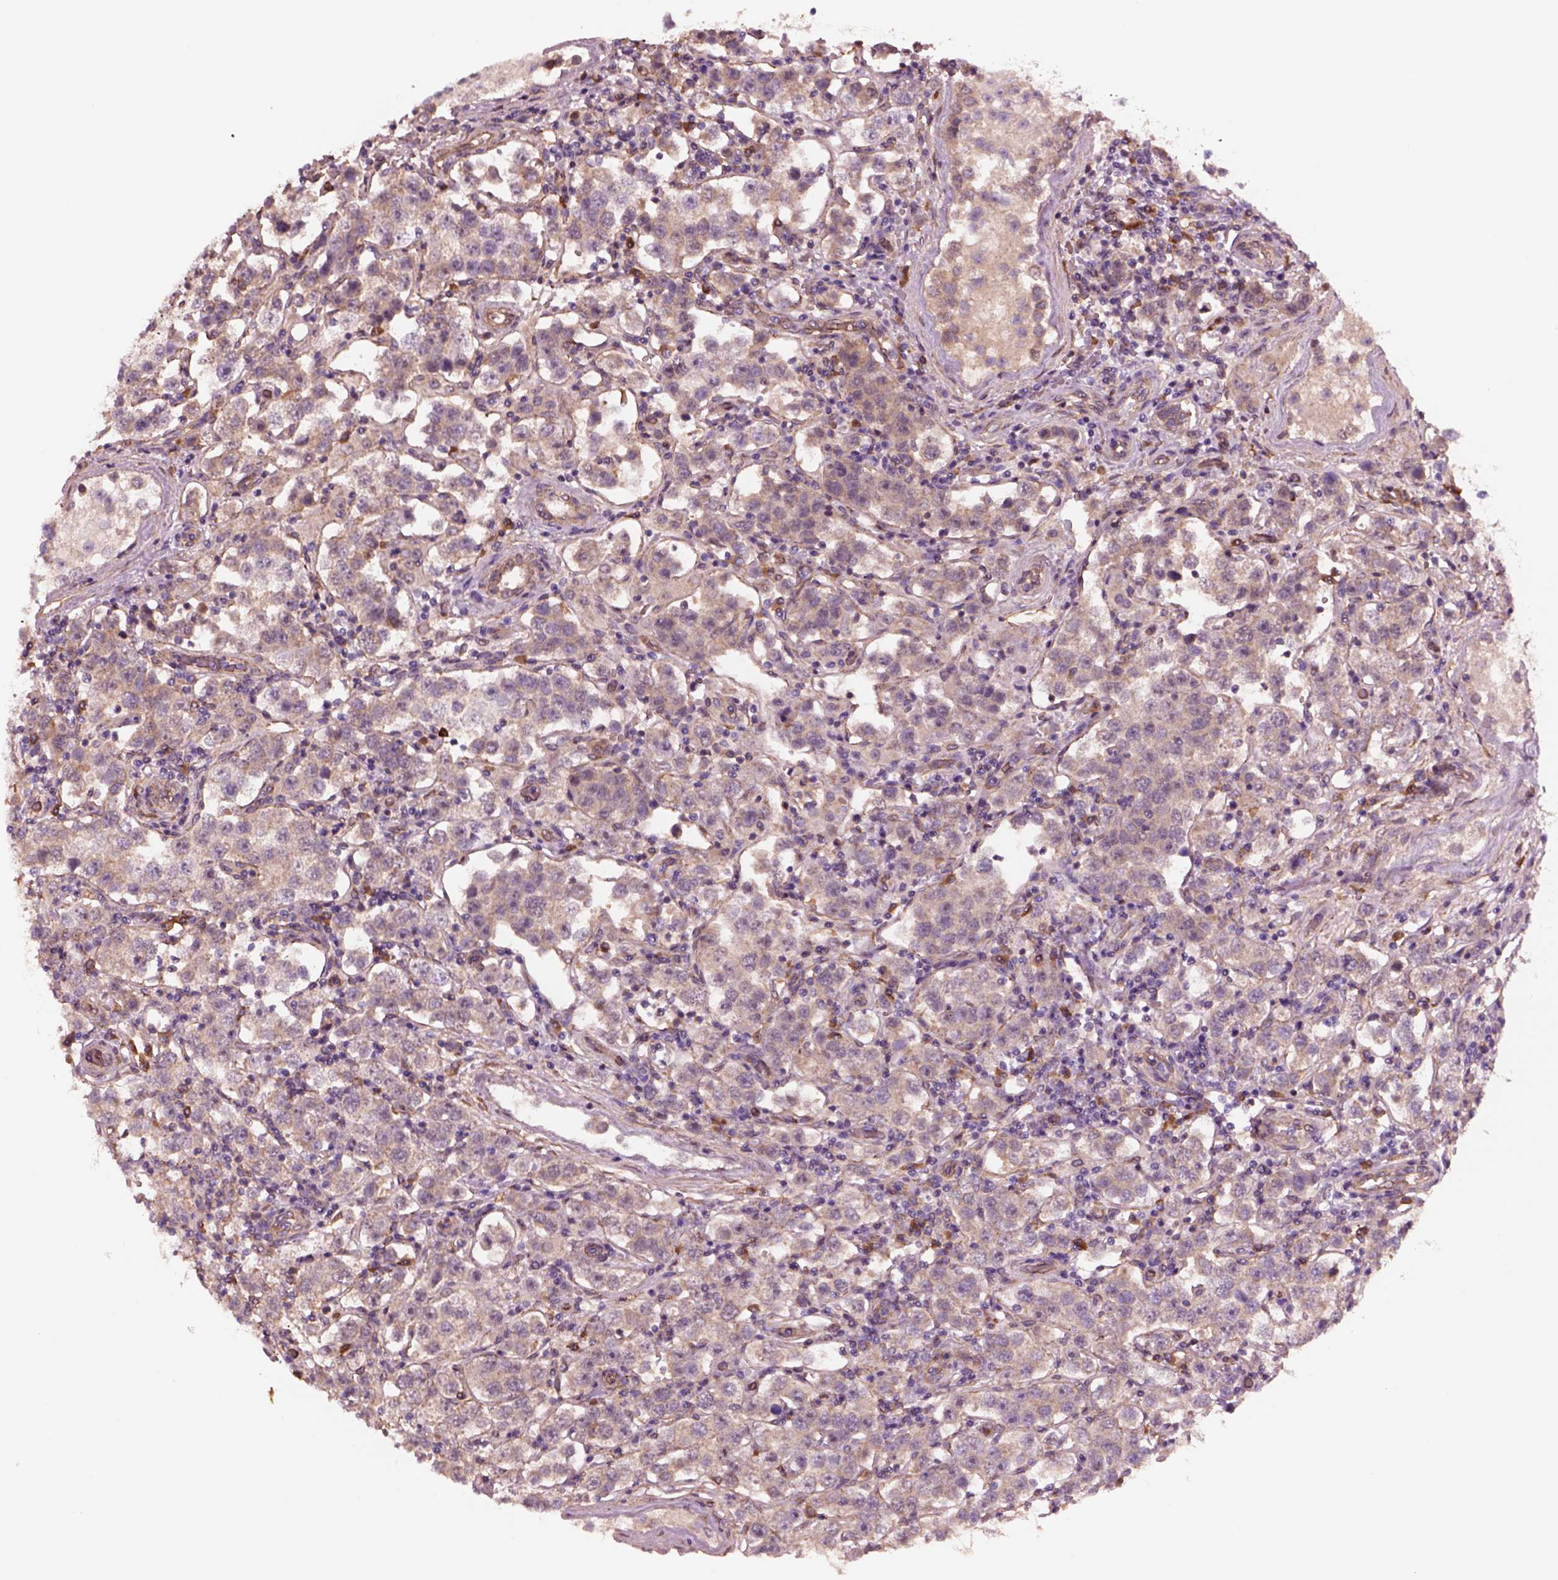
{"staining": {"intensity": "negative", "quantity": "none", "location": "none"}, "tissue": "testis cancer", "cell_type": "Tumor cells", "image_type": "cancer", "snomed": [{"axis": "morphology", "description": "Seminoma, NOS"}, {"axis": "topography", "description": "Testis"}], "caption": "An immunohistochemistry (IHC) image of testis cancer (seminoma) is shown. There is no staining in tumor cells of testis cancer (seminoma).", "gene": "HTR1B", "patient": {"sex": "male", "age": 37}}